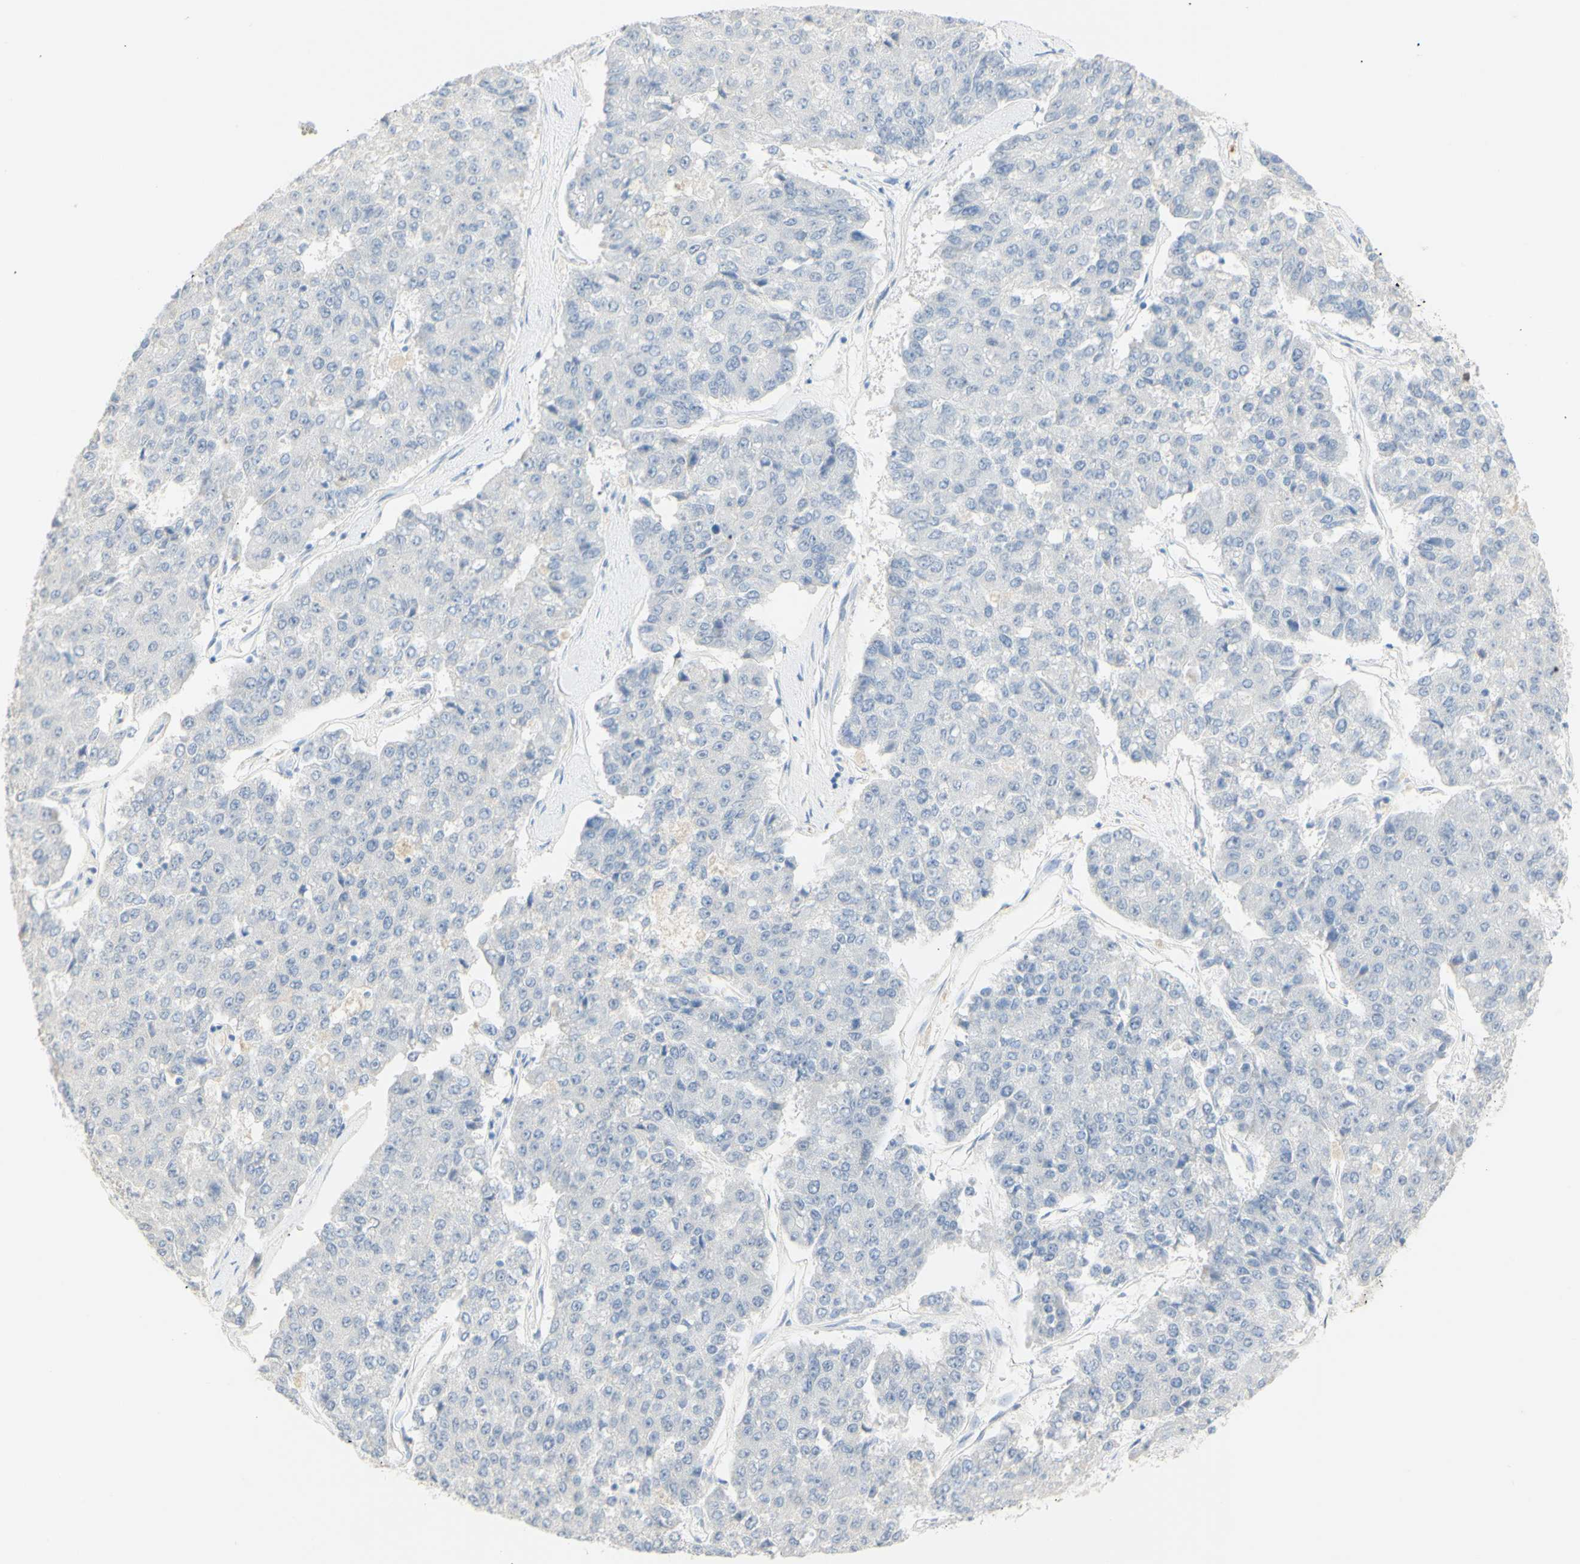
{"staining": {"intensity": "negative", "quantity": "none", "location": "none"}, "tissue": "pancreatic cancer", "cell_type": "Tumor cells", "image_type": "cancer", "snomed": [{"axis": "morphology", "description": "Adenocarcinoma, NOS"}, {"axis": "topography", "description": "Pancreas"}], "caption": "Pancreatic cancer (adenocarcinoma) stained for a protein using IHC reveals no staining tumor cells.", "gene": "B4GALNT3", "patient": {"sex": "male", "age": 50}}